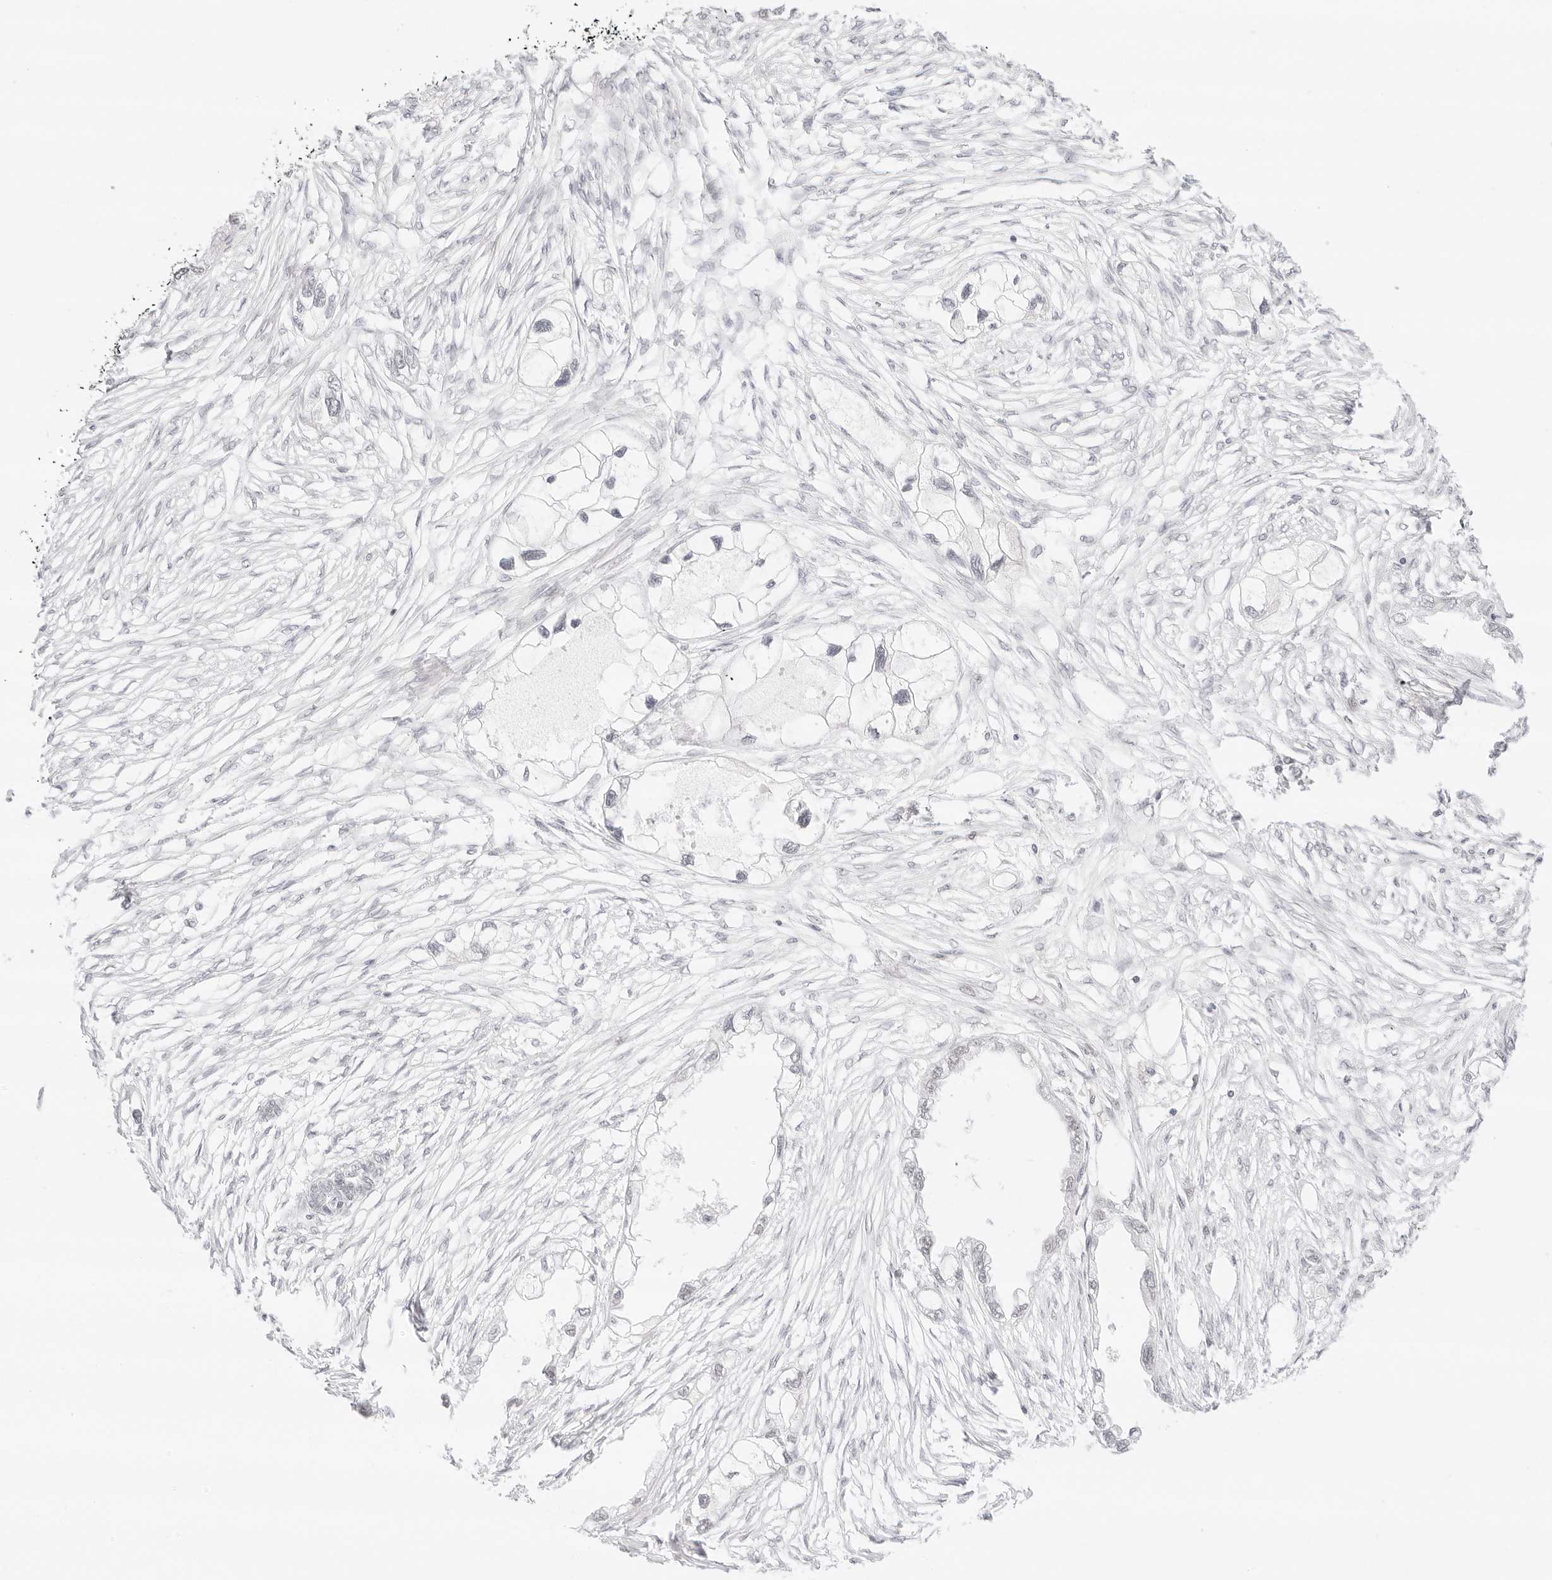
{"staining": {"intensity": "negative", "quantity": "none", "location": "none"}, "tissue": "endometrial cancer", "cell_type": "Tumor cells", "image_type": "cancer", "snomed": [{"axis": "morphology", "description": "Adenocarcinoma, NOS"}, {"axis": "morphology", "description": "Adenocarcinoma, metastatic, NOS"}, {"axis": "topography", "description": "Adipose tissue"}, {"axis": "topography", "description": "Endometrium"}], "caption": "A high-resolution photomicrograph shows immunohistochemistry staining of adenocarcinoma (endometrial), which reveals no significant staining in tumor cells.", "gene": "ITGA6", "patient": {"sex": "female", "age": 67}}